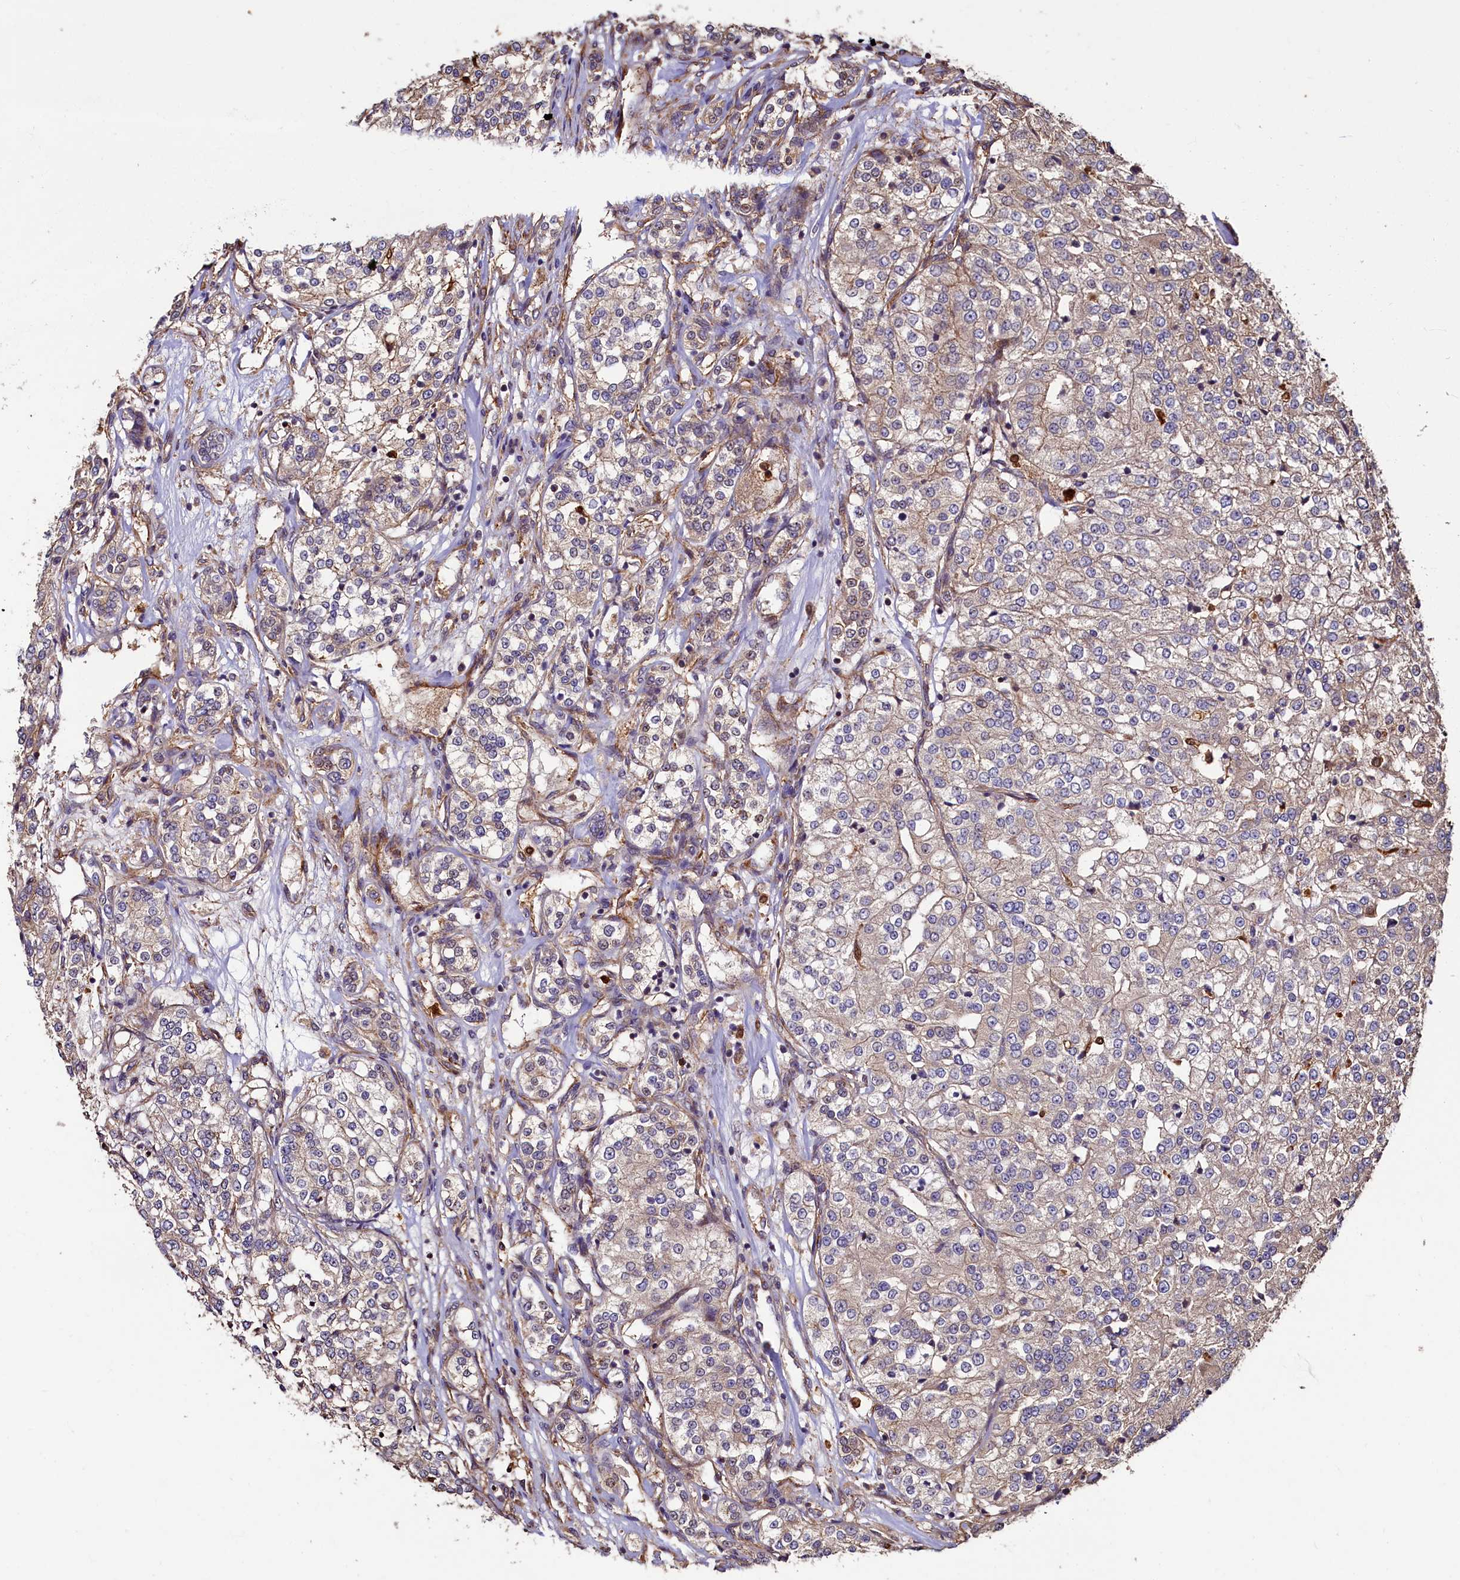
{"staining": {"intensity": "weak", "quantity": "<25%", "location": "cytoplasmic/membranous"}, "tissue": "renal cancer", "cell_type": "Tumor cells", "image_type": "cancer", "snomed": [{"axis": "morphology", "description": "Adenocarcinoma, NOS"}, {"axis": "topography", "description": "Kidney"}], "caption": "Adenocarcinoma (renal) was stained to show a protein in brown. There is no significant expression in tumor cells.", "gene": "CCDC102B", "patient": {"sex": "female", "age": 63}}